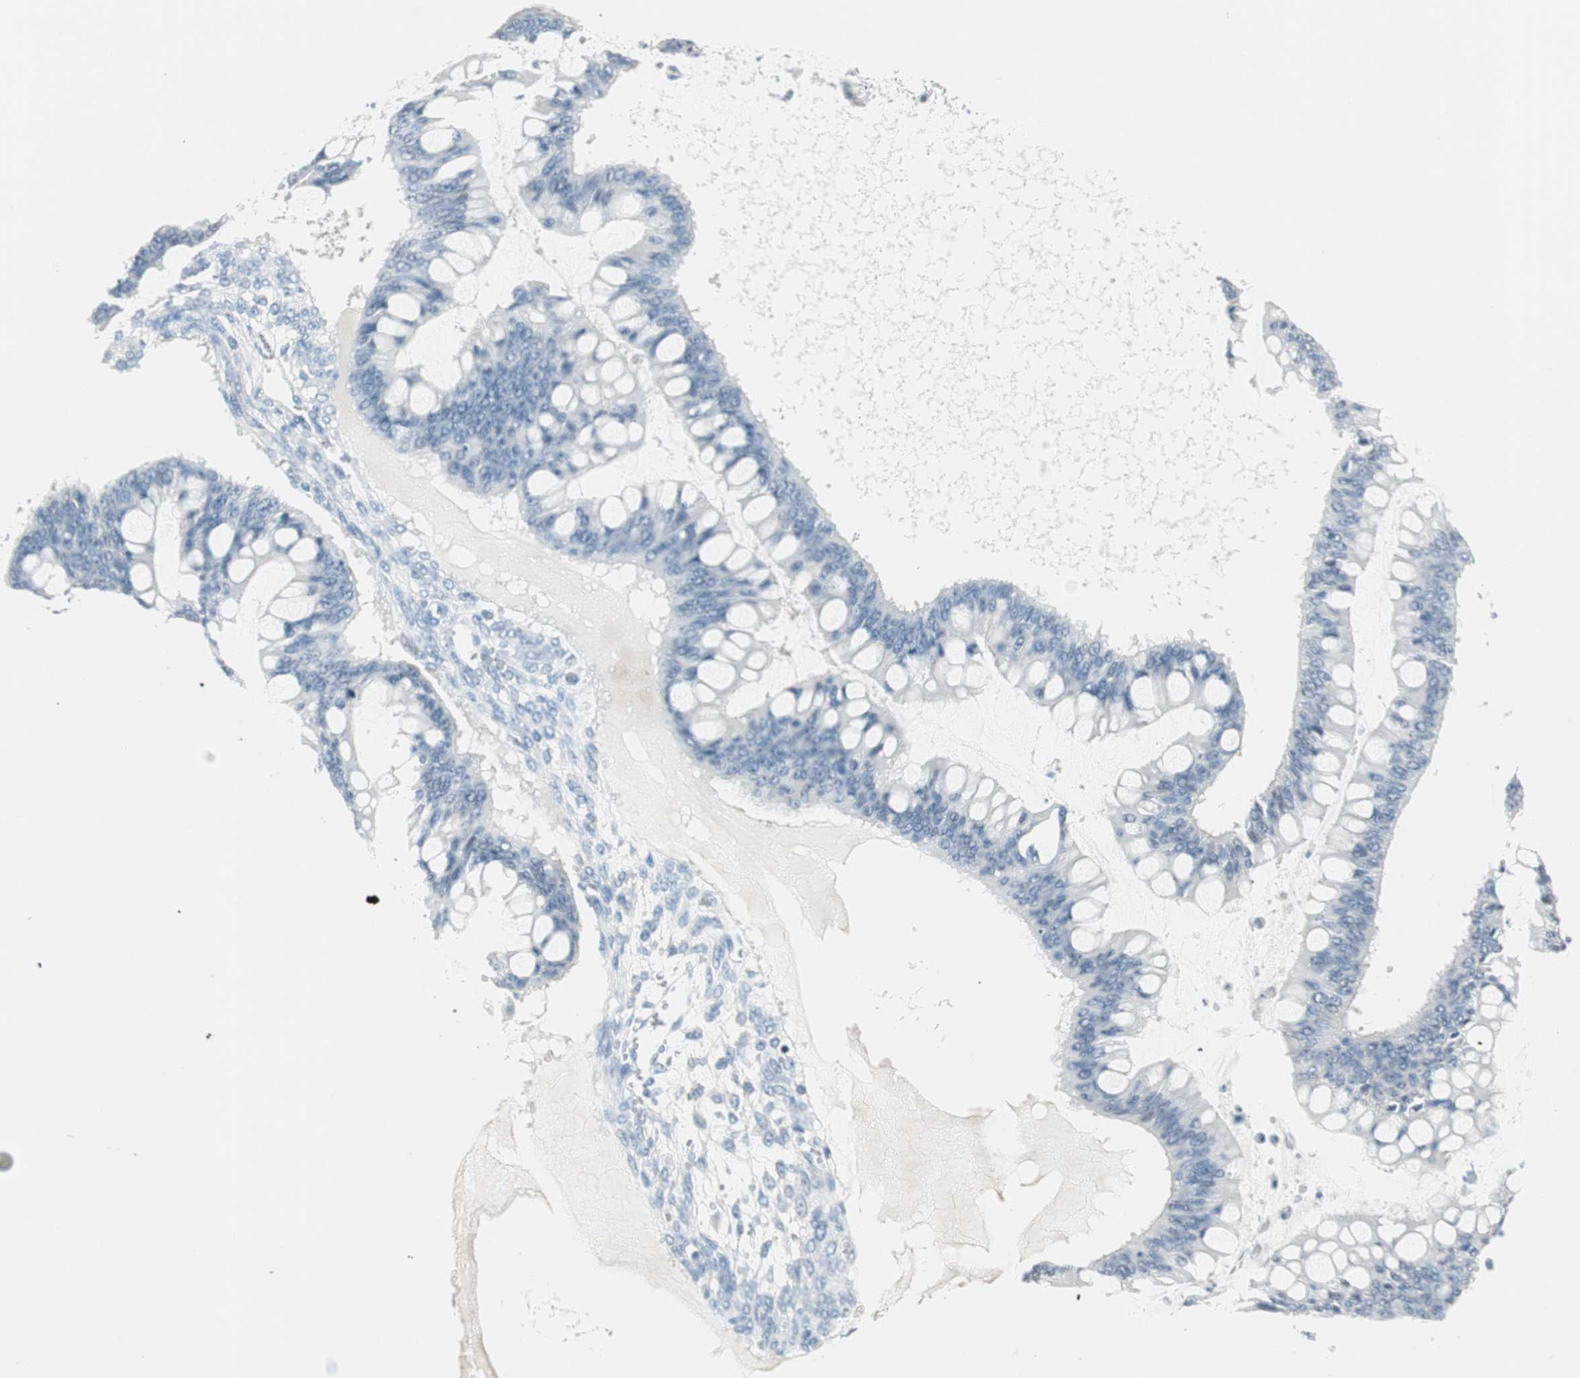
{"staining": {"intensity": "negative", "quantity": "none", "location": "none"}, "tissue": "ovarian cancer", "cell_type": "Tumor cells", "image_type": "cancer", "snomed": [{"axis": "morphology", "description": "Cystadenocarcinoma, mucinous, NOS"}, {"axis": "topography", "description": "Ovary"}], "caption": "A photomicrograph of human ovarian mucinous cystadenocarcinoma is negative for staining in tumor cells.", "gene": "HOXB13", "patient": {"sex": "female", "age": 73}}